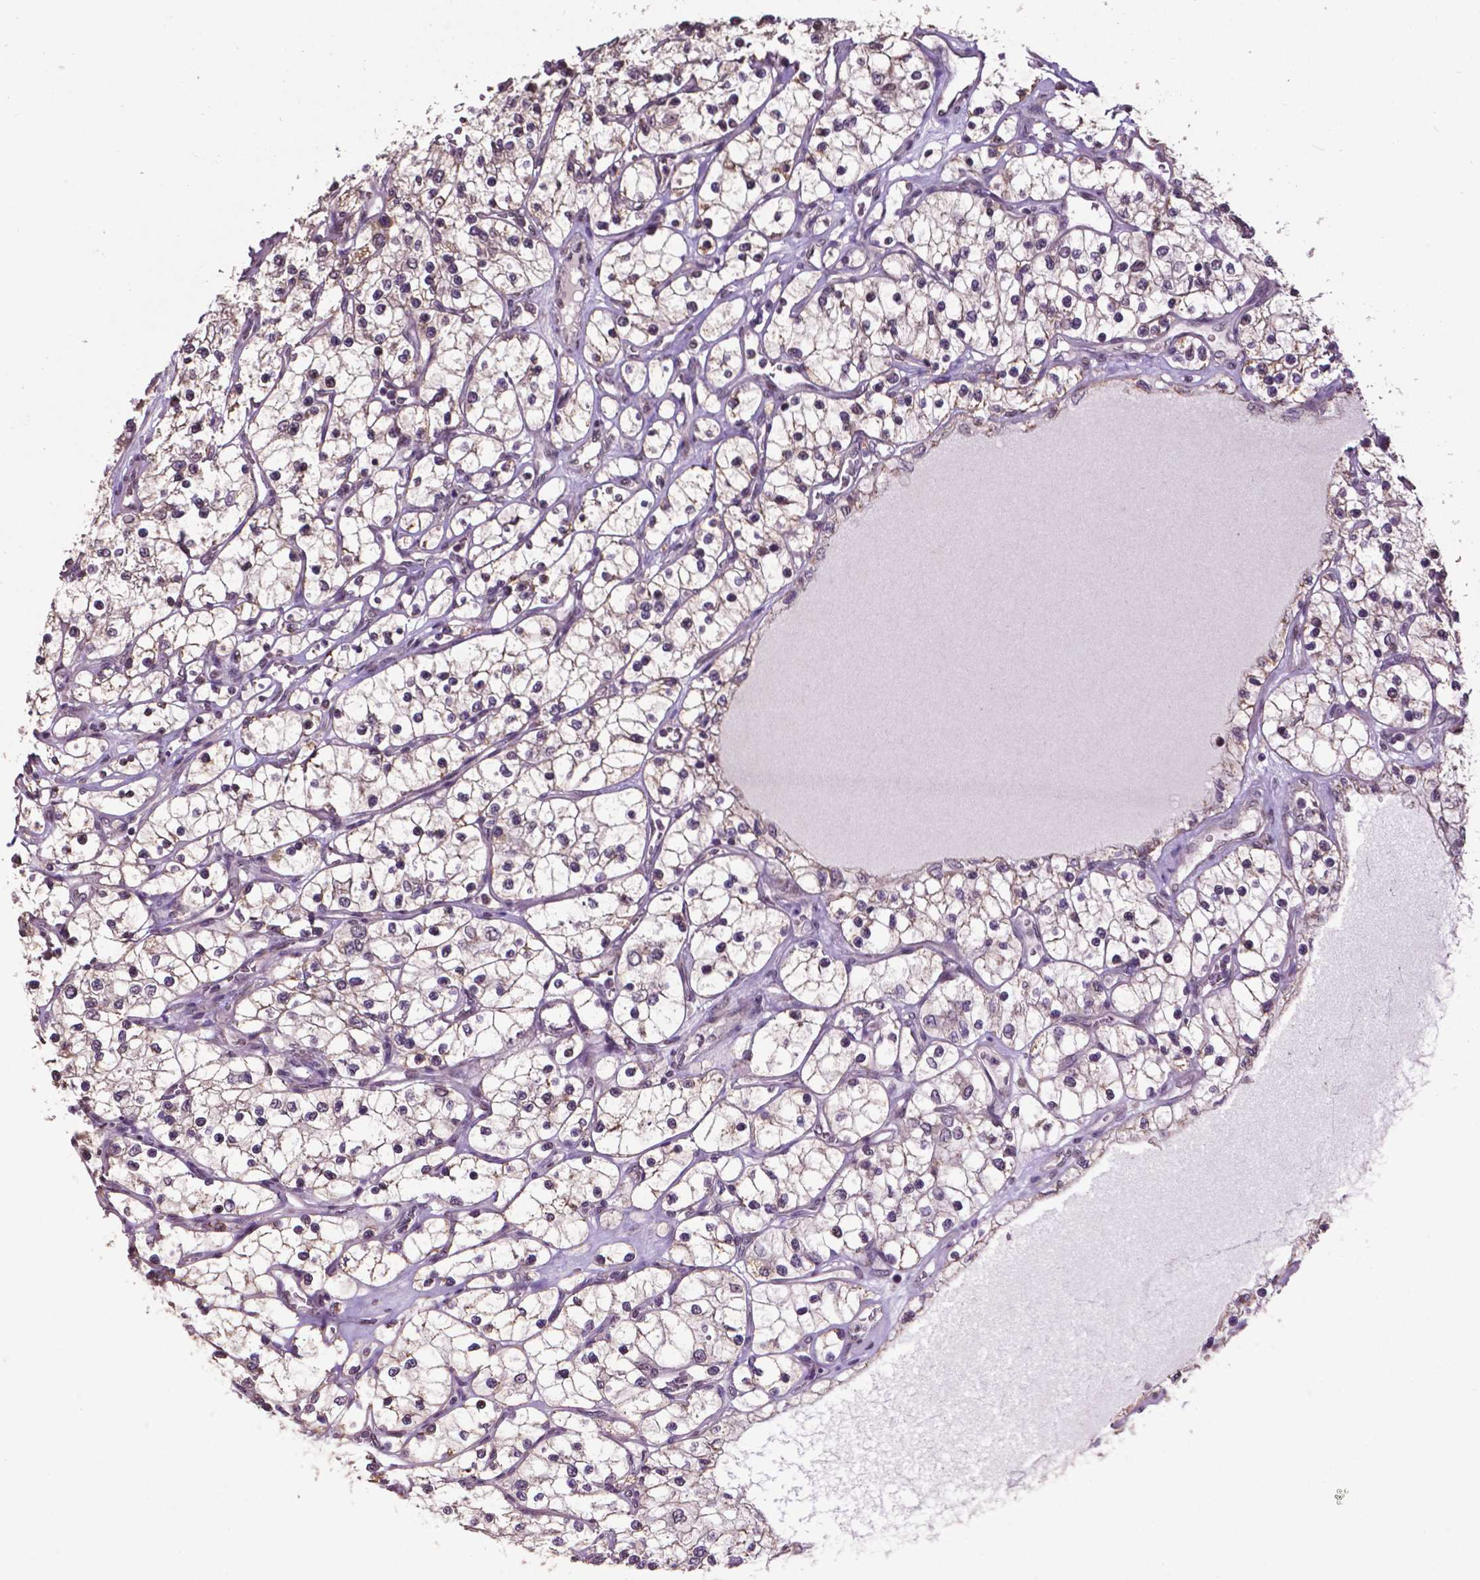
{"staining": {"intensity": "negative", "quantity": "none", "location": "none"}, "tissue": "renal cancer", "cell_type": "Tumor cells", "image_type": "cancer", "snomed": [{"axis": "morphology", "description": "Adenocarcinoma, NOS"}, {"axis": "topography", "description": "Kidney"}], "caption": "High magnification brightfield microscopy of renal adenocarcinoma stained with DAB (3,3'-diaminobenzidine) (brown) and counterstained with hematoxylin (blue): tumor cells show no significant expression. (DAB immunohistochemistry with hematoxylin counter stain).", "gene": "GLRA2", "patient": {"sex": "female", "age": 69}}